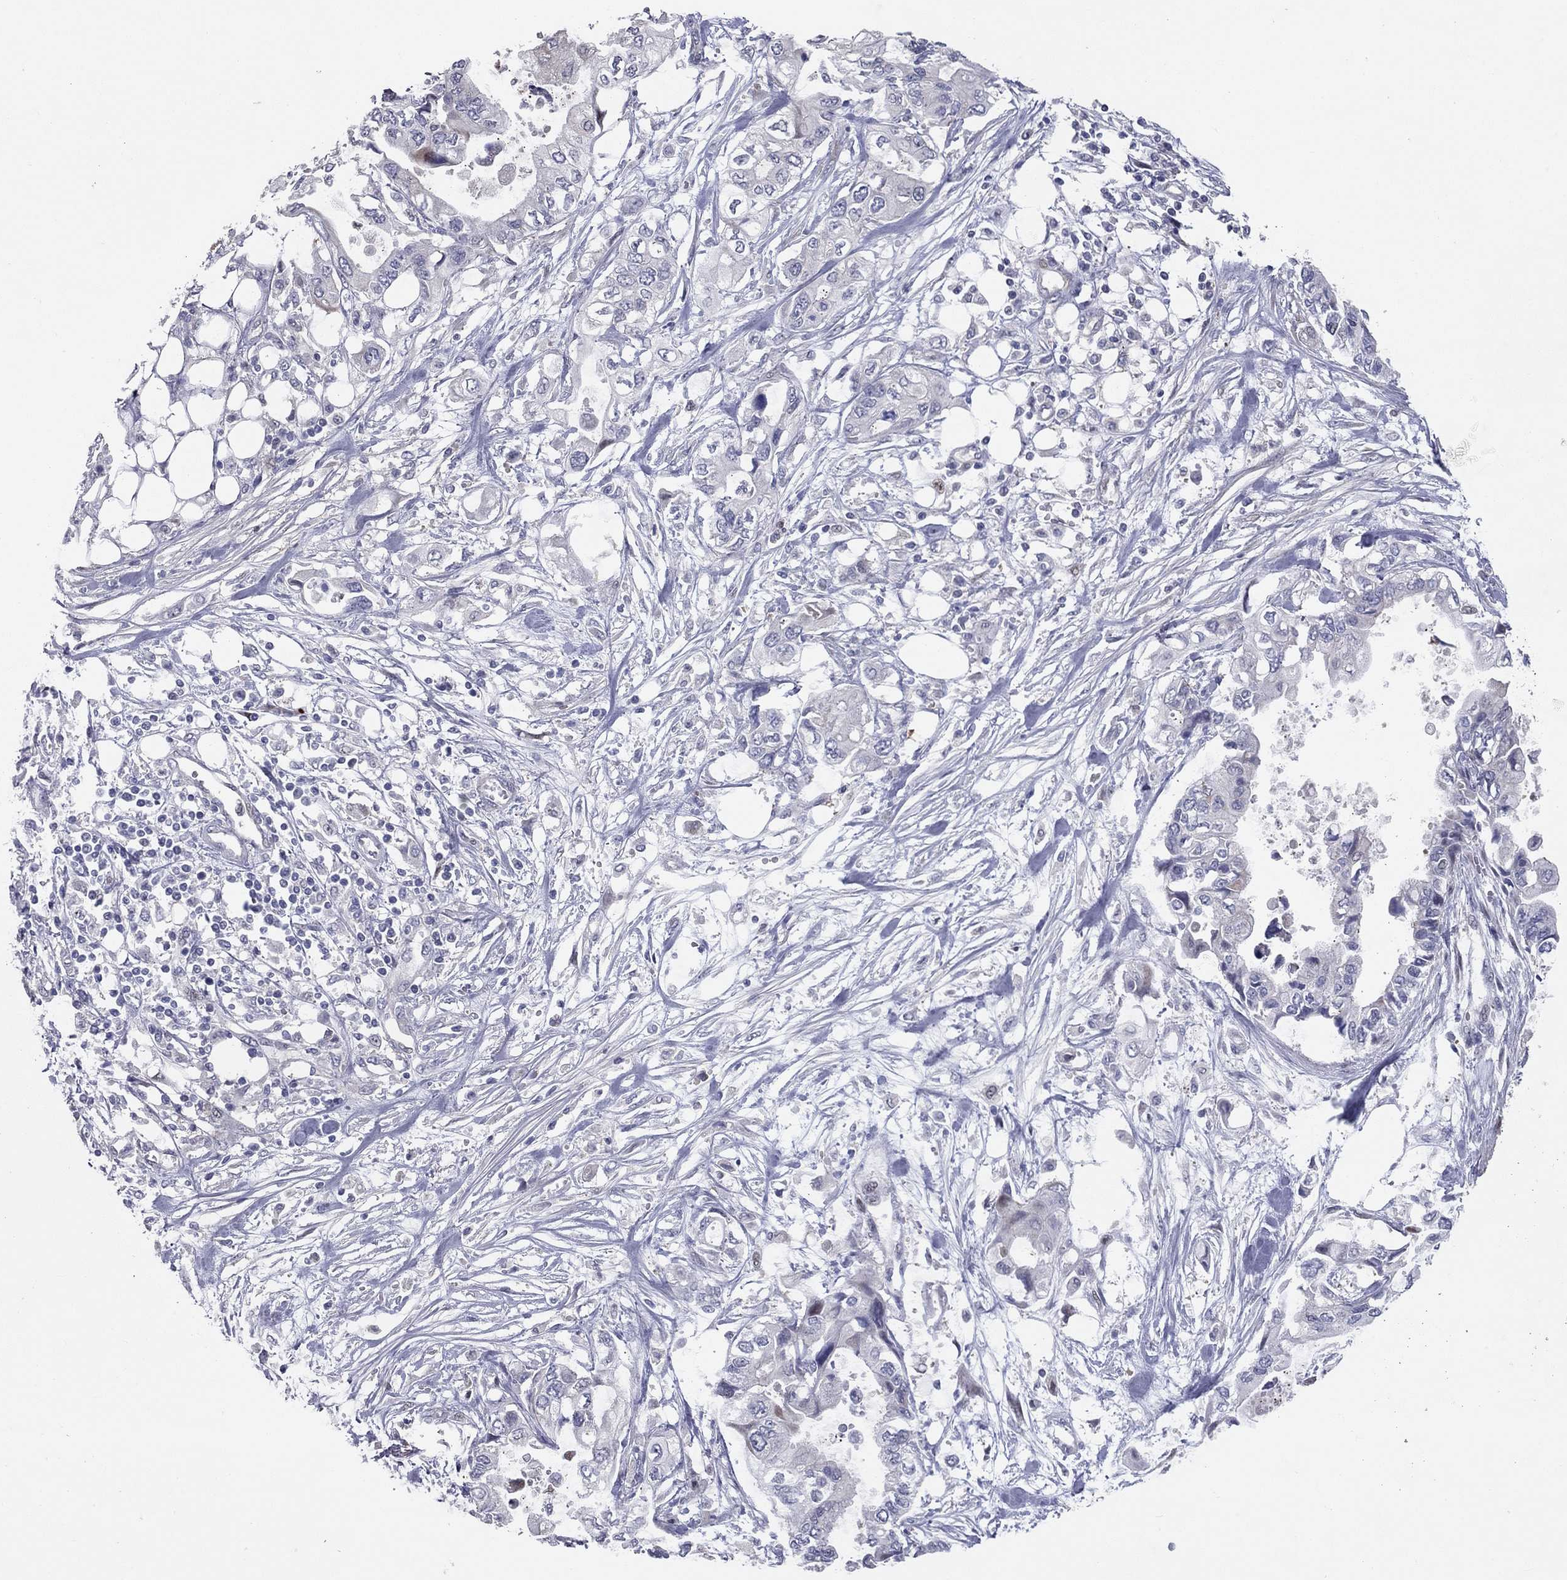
{"staining": {"intensity": "negative", "quantity": "none", "location": "none"}, "tissue": "pancreatic cancer", "cell_type": "Tumor cells", "image_type": "cancer", "snomed": [{"axis": "morphology", "description": "Adenocarcinoma, NOS"}, {"axis": "topography", "description": "Pancreas"}], "caption": "DAB (3,3'-diaminobenzidine) immunohistochemical staining of pancreatic adenocarcinoma reveals no significant expression in tumor cells.", "gene": "DUSP7", "patient": {"sex": "female", "age": 63}}